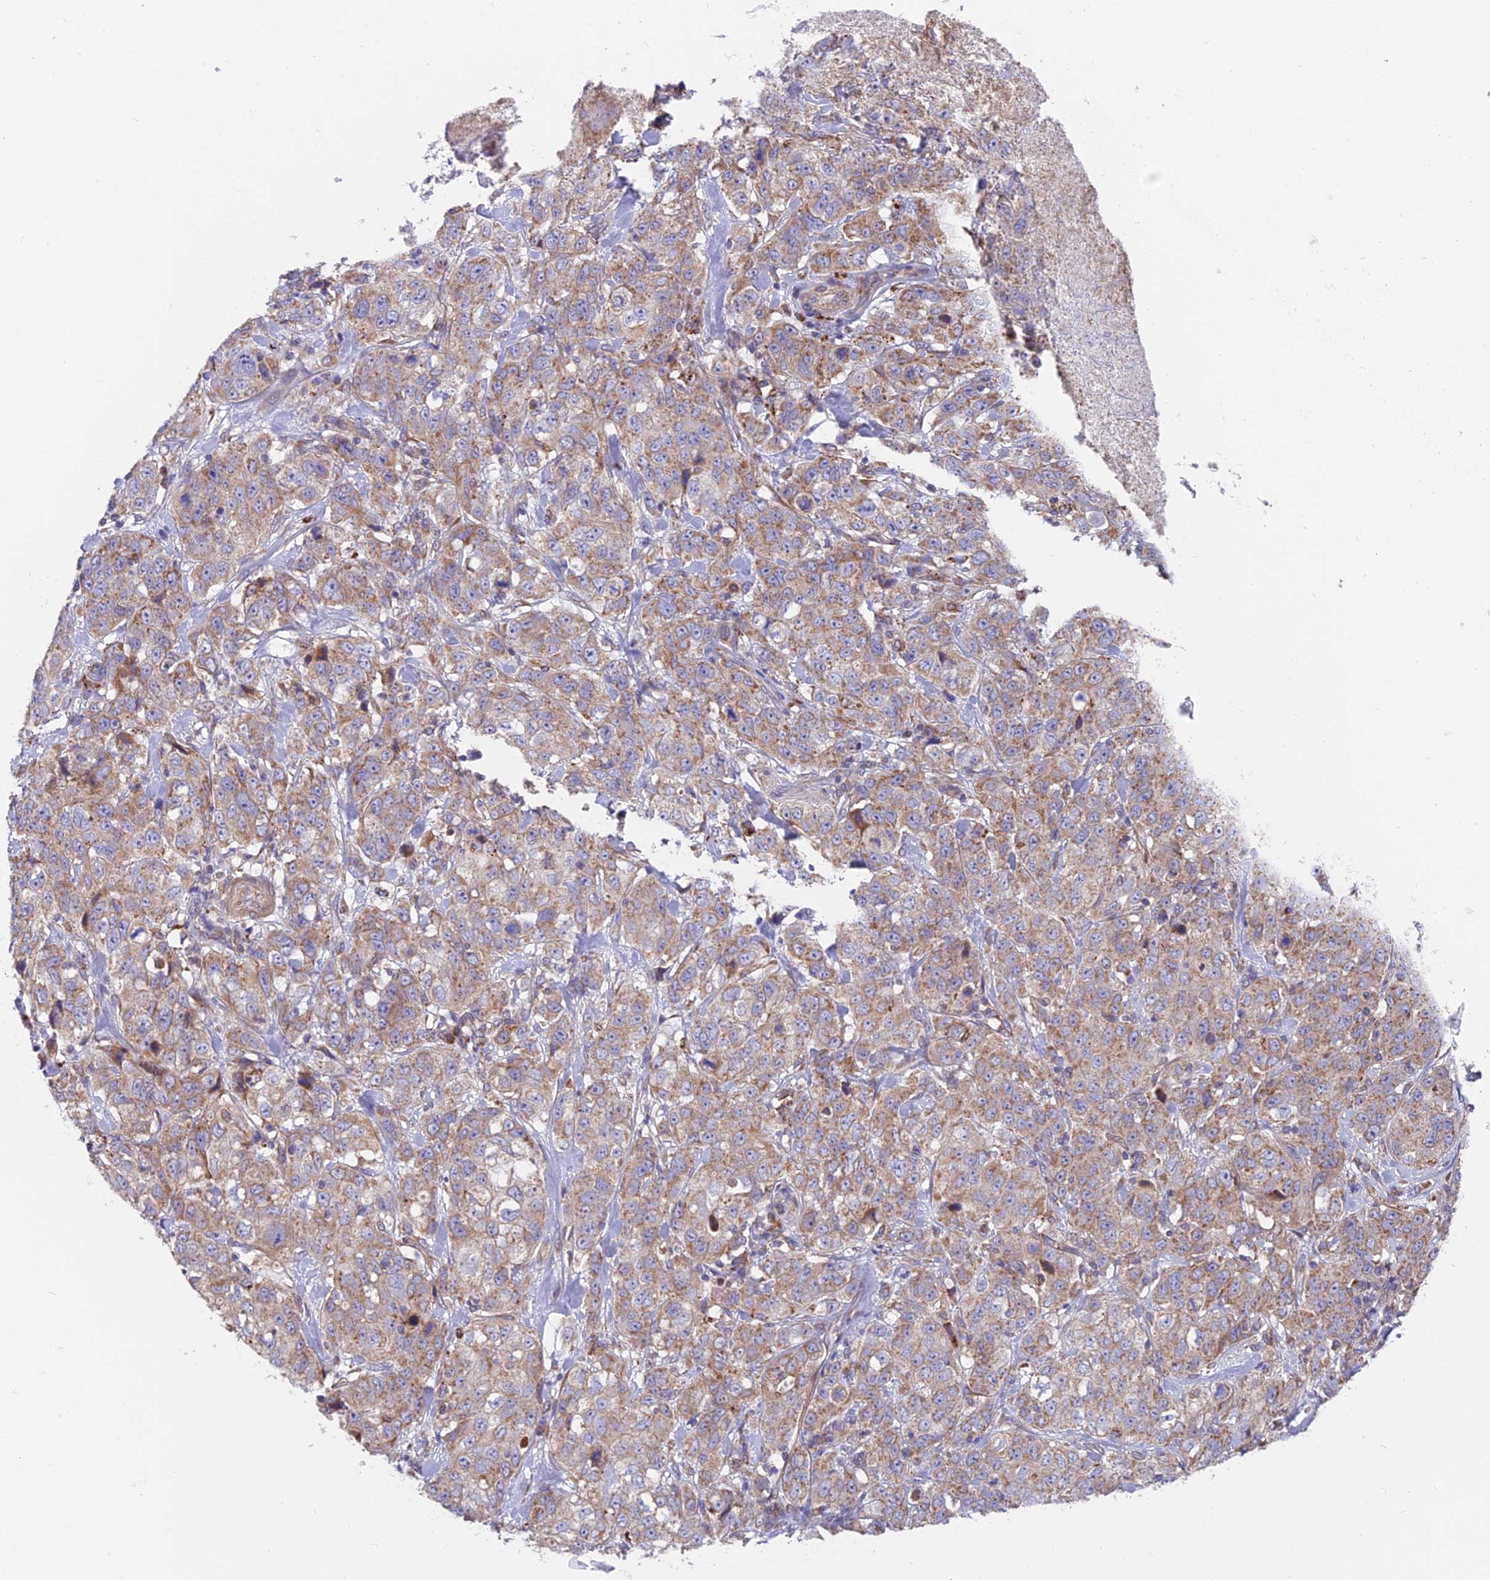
{"staining": {"intensity": "moderate", "quantity": "25%-75%", "location": "cytoplasmic/membranous"}, "tissue": "stomach cancer", "cell_type": "Tumor cells", "image_type": "cancer", "snomed": [{"axis": "morphology", "description": "Adenocarcinoma, NOS"}, {"axis": "topography", "description": "Stomach"}], "caption": "This is a photomicrograph of immunohistochemistry (IHC) staining of stomach adenocarcinoma, which shows moderate positivity in the cytoplasmic/membranous of tumor cells.", "gene": "TBC1D20", "patient": {"sex": "male", "age": 48}}